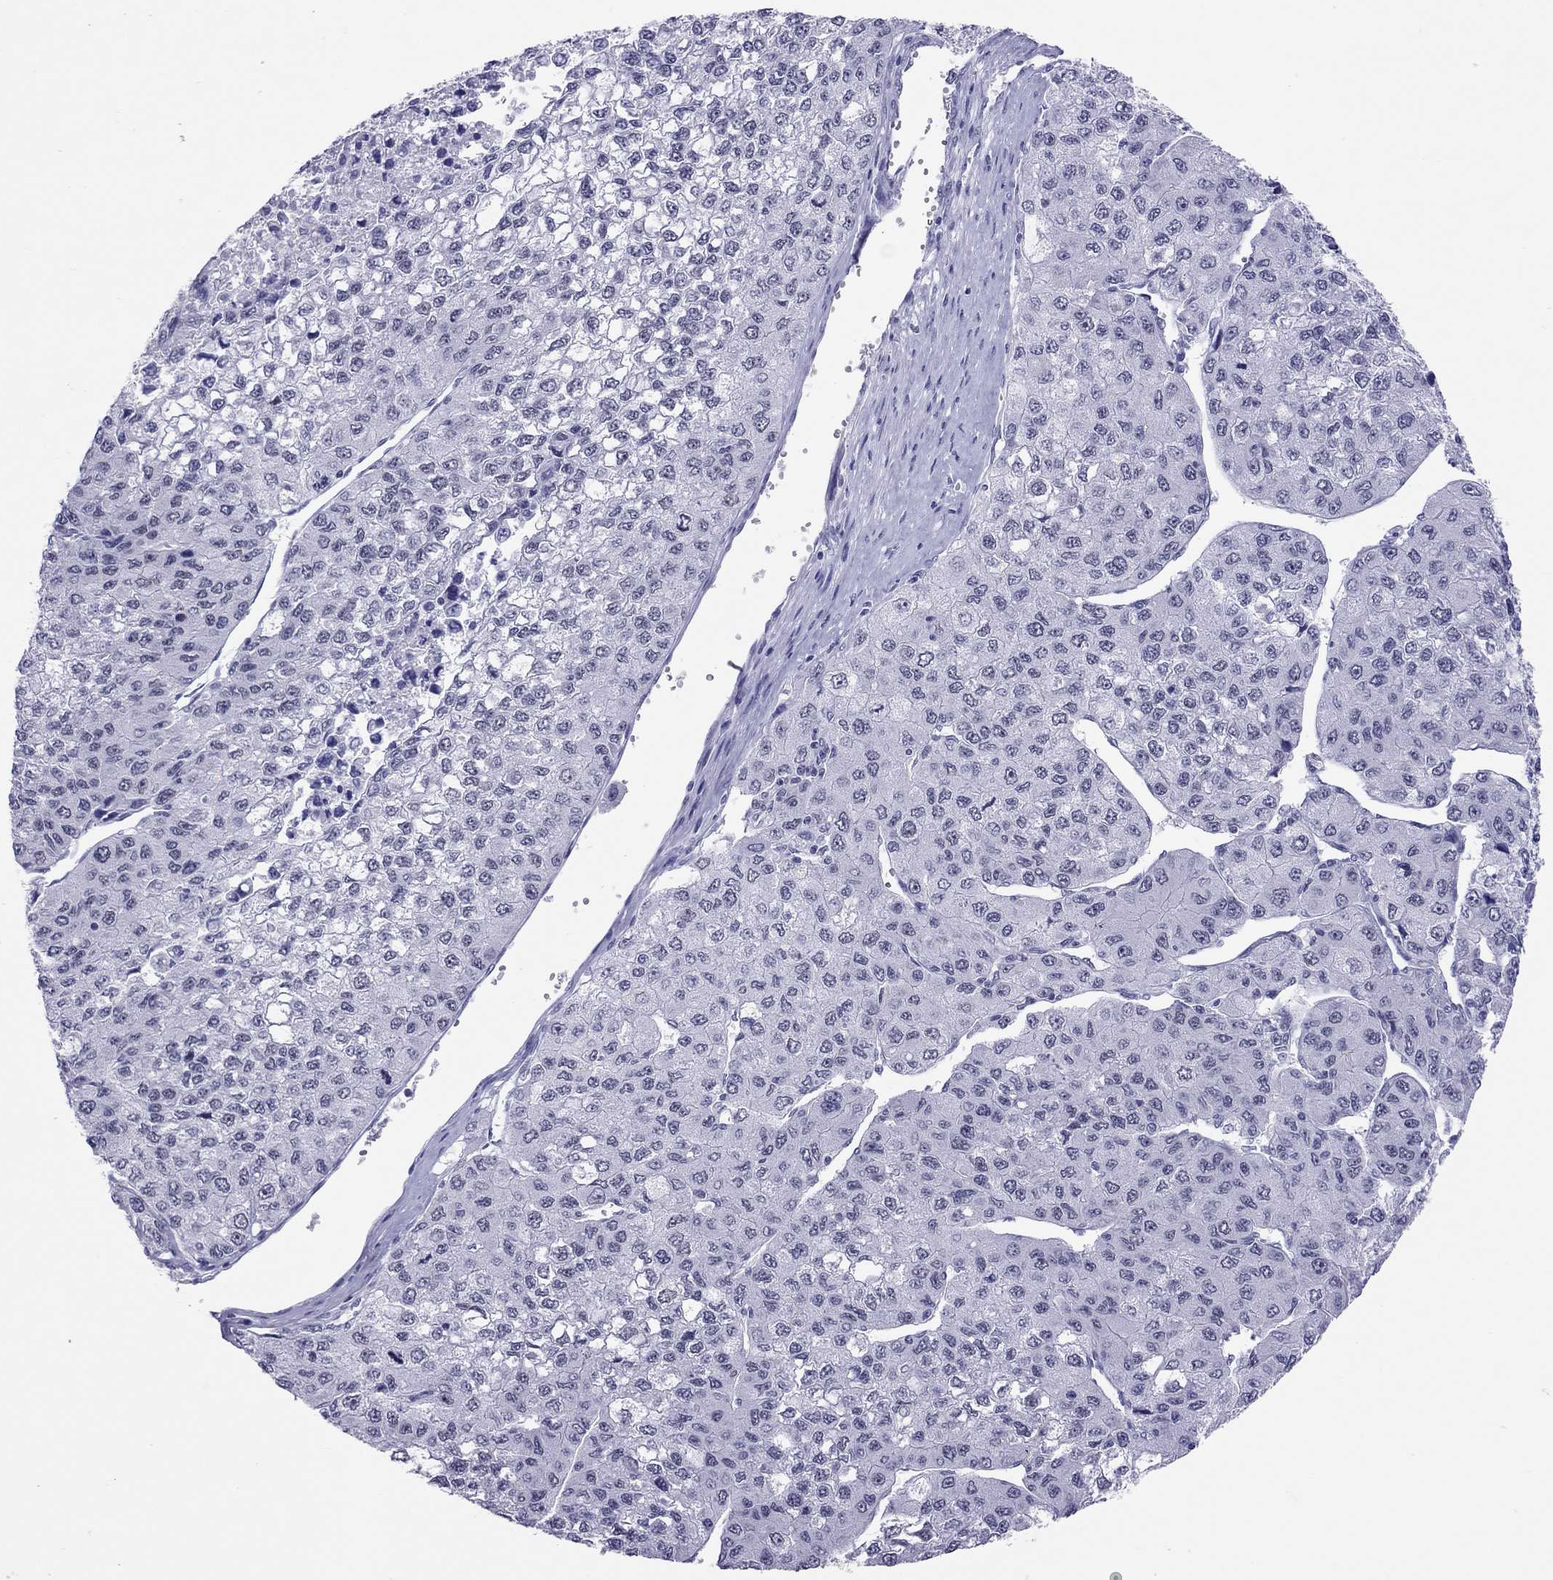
{"staining": {"intensity": "negative", "quantity": "none", "location": "none"}, "tissue": "liver cancer", "cell_type": "Tumor cells", "image_type": "cancer", "snomed": [{"axis": "morphology", "description": "Carcinoma, Hepatocellular, NOS"}, {"axis": "topography", "description": "Liver"}], "caption": "Human hepatocellular carcinoma (liver) stained for a protein using IHC exhibits no positivity in tumor cells.", "gene": "JHY", "patient": {"sex": "female", "age": 66}}